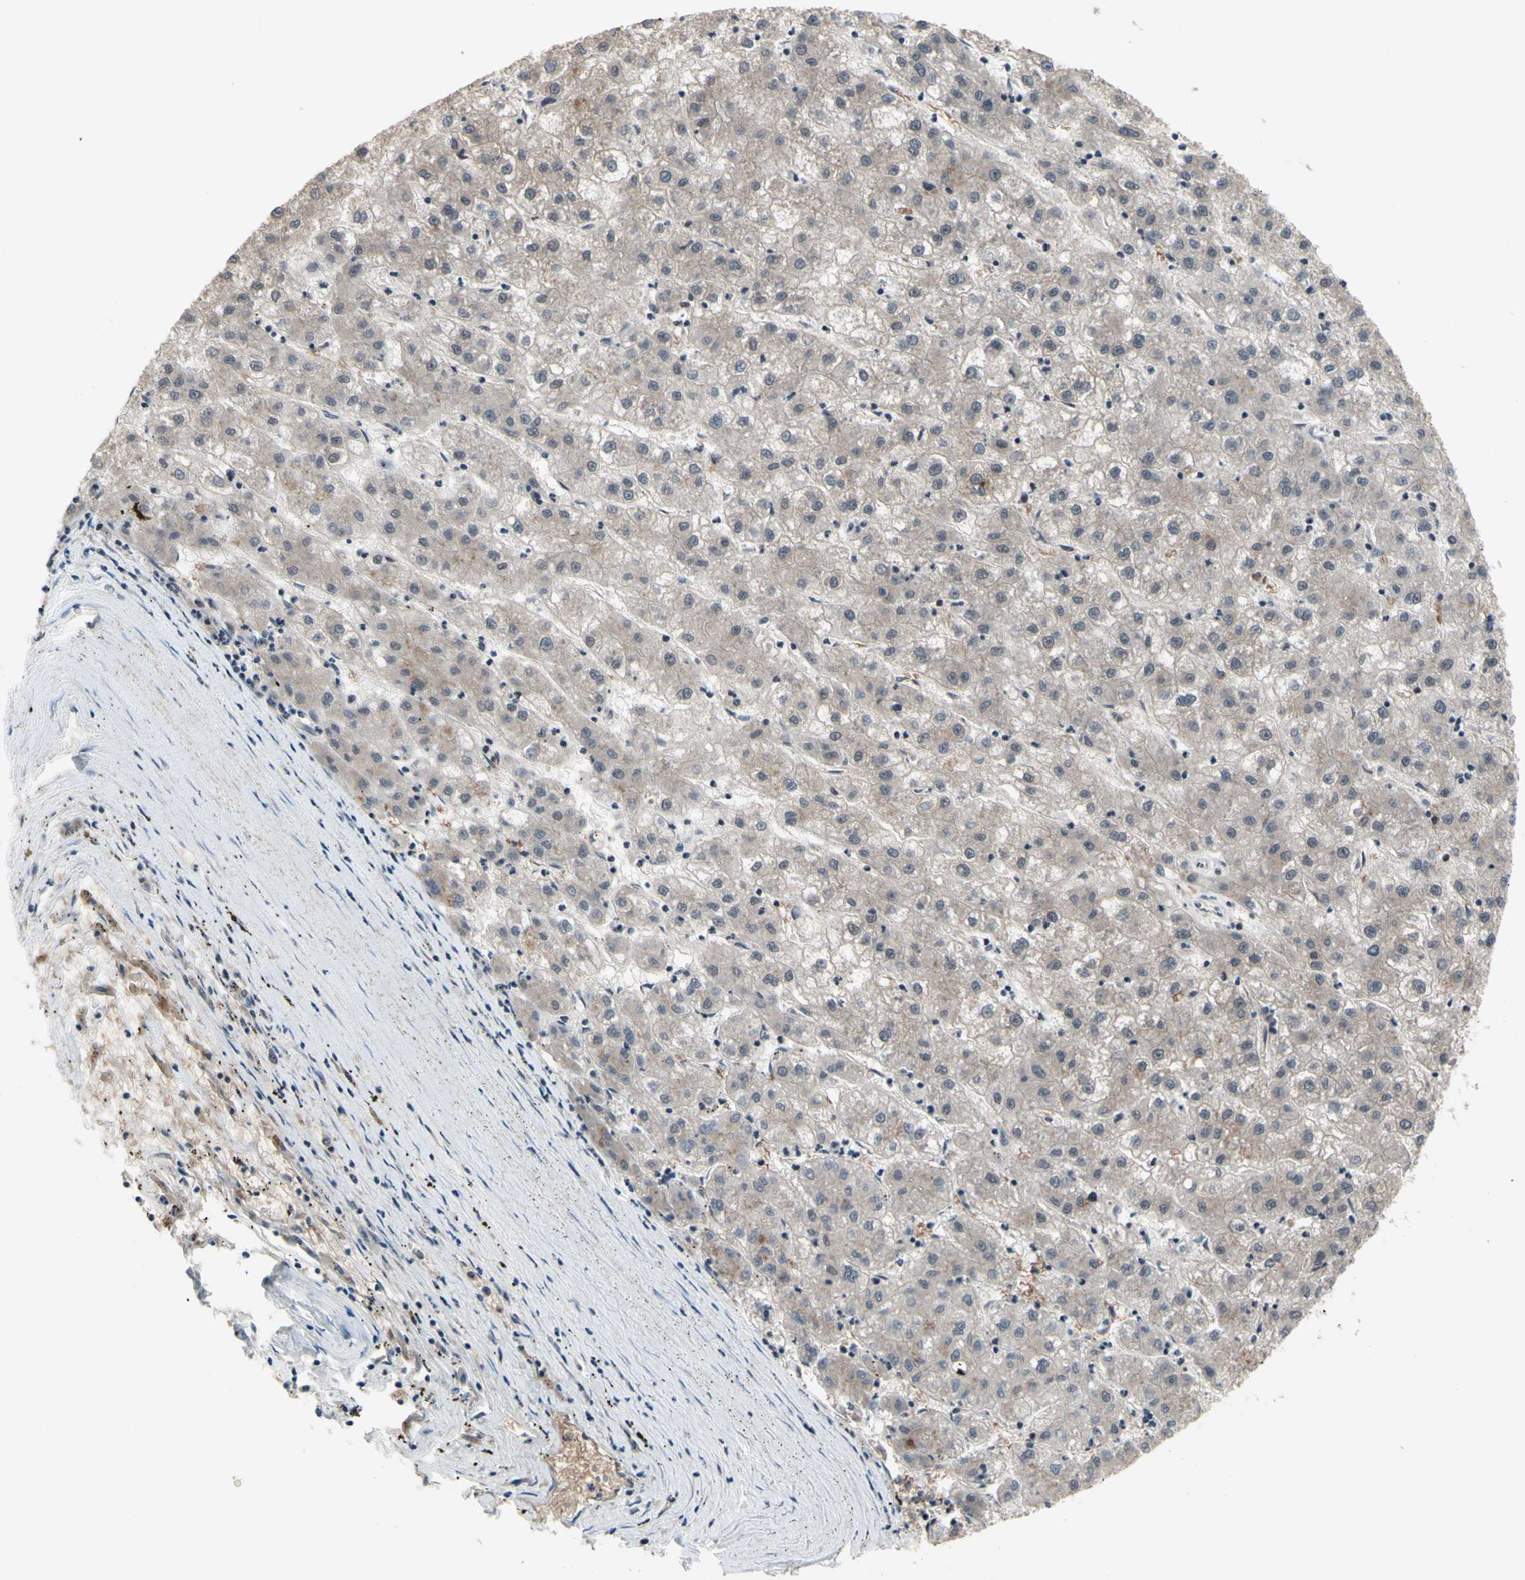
{"staining": {"intensity": "weak", "quantity": ">75%", "location": "cytoplasmic/membranous"}, "tissue": "liver cancer", "cell_type": "Tumor cells", "image_type": "cancer", "snomed": [{"axis": "morphology", "description": "Carcinoma, Hepatocellular, NOS"}, {"axis": "topography", "description": "Liver"}], "caption": "DAB (3,3'-diaminobenzidine) immunohistochemical staining of liver cancer (hepatocellular carcinoma) exhibits weak cytoplasmic/membranous protein positivity in about >75% of tumor cells.", "gene": "TRDMT1", "patient": {"sex": "male", "age": 72}}